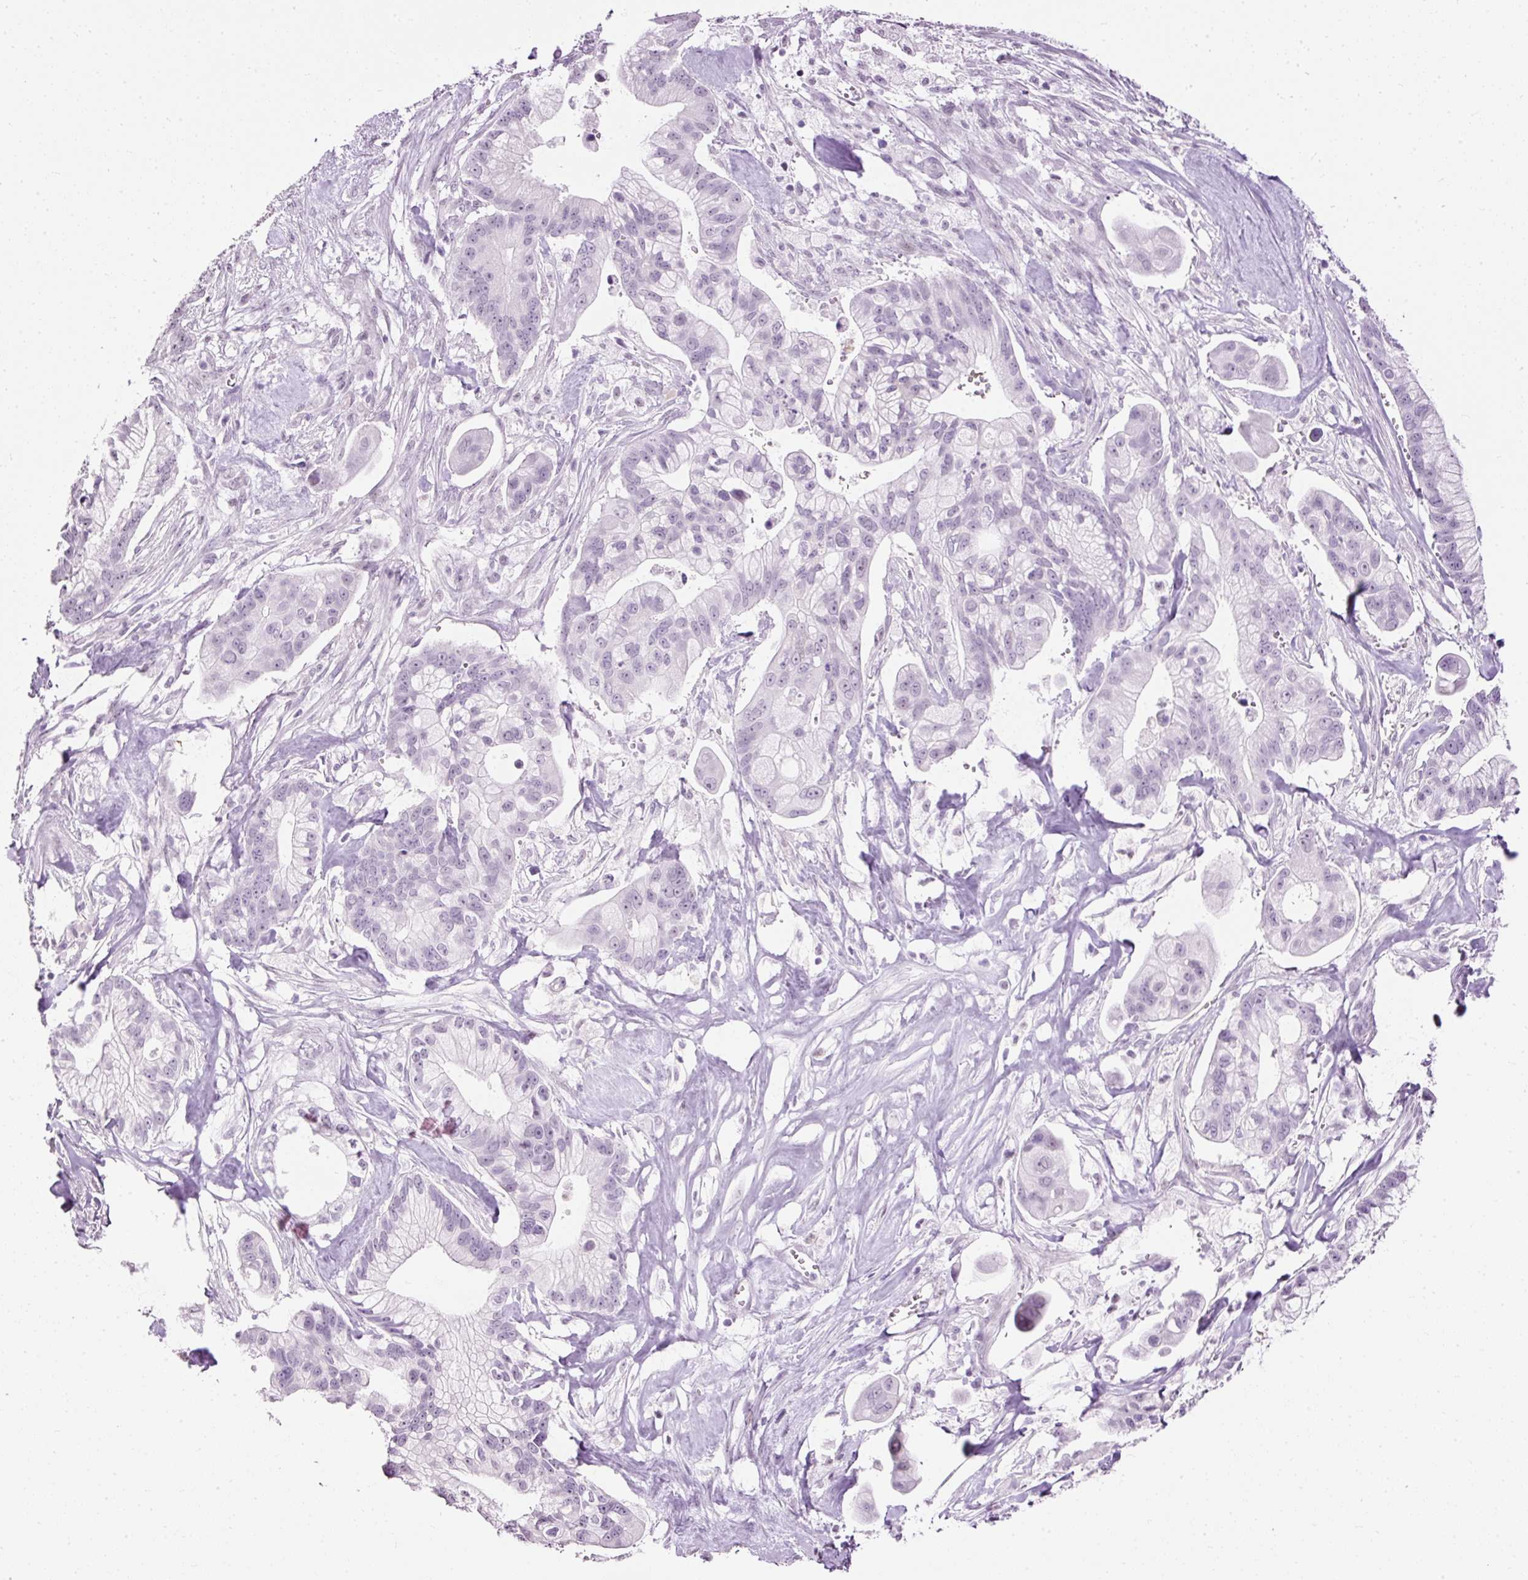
{"staining": {"intensity": "negative", "quantity": "none", "location": "none"}, "tissue": "pancreatic cancer", "cell_type": "Tumor cells", "image_type": "cancer", "snomed": [{"axis": "morphology", "description": "Adenocarcinoma, NOS"}, {"axis": "topography", "description": "Pancreas"}], "caption": "The histopathology image displays no significant staining in tumor cells of pancreatic cancer.", "gene": "PDE6B", "patient": {"sex": "male", "age": 68}}